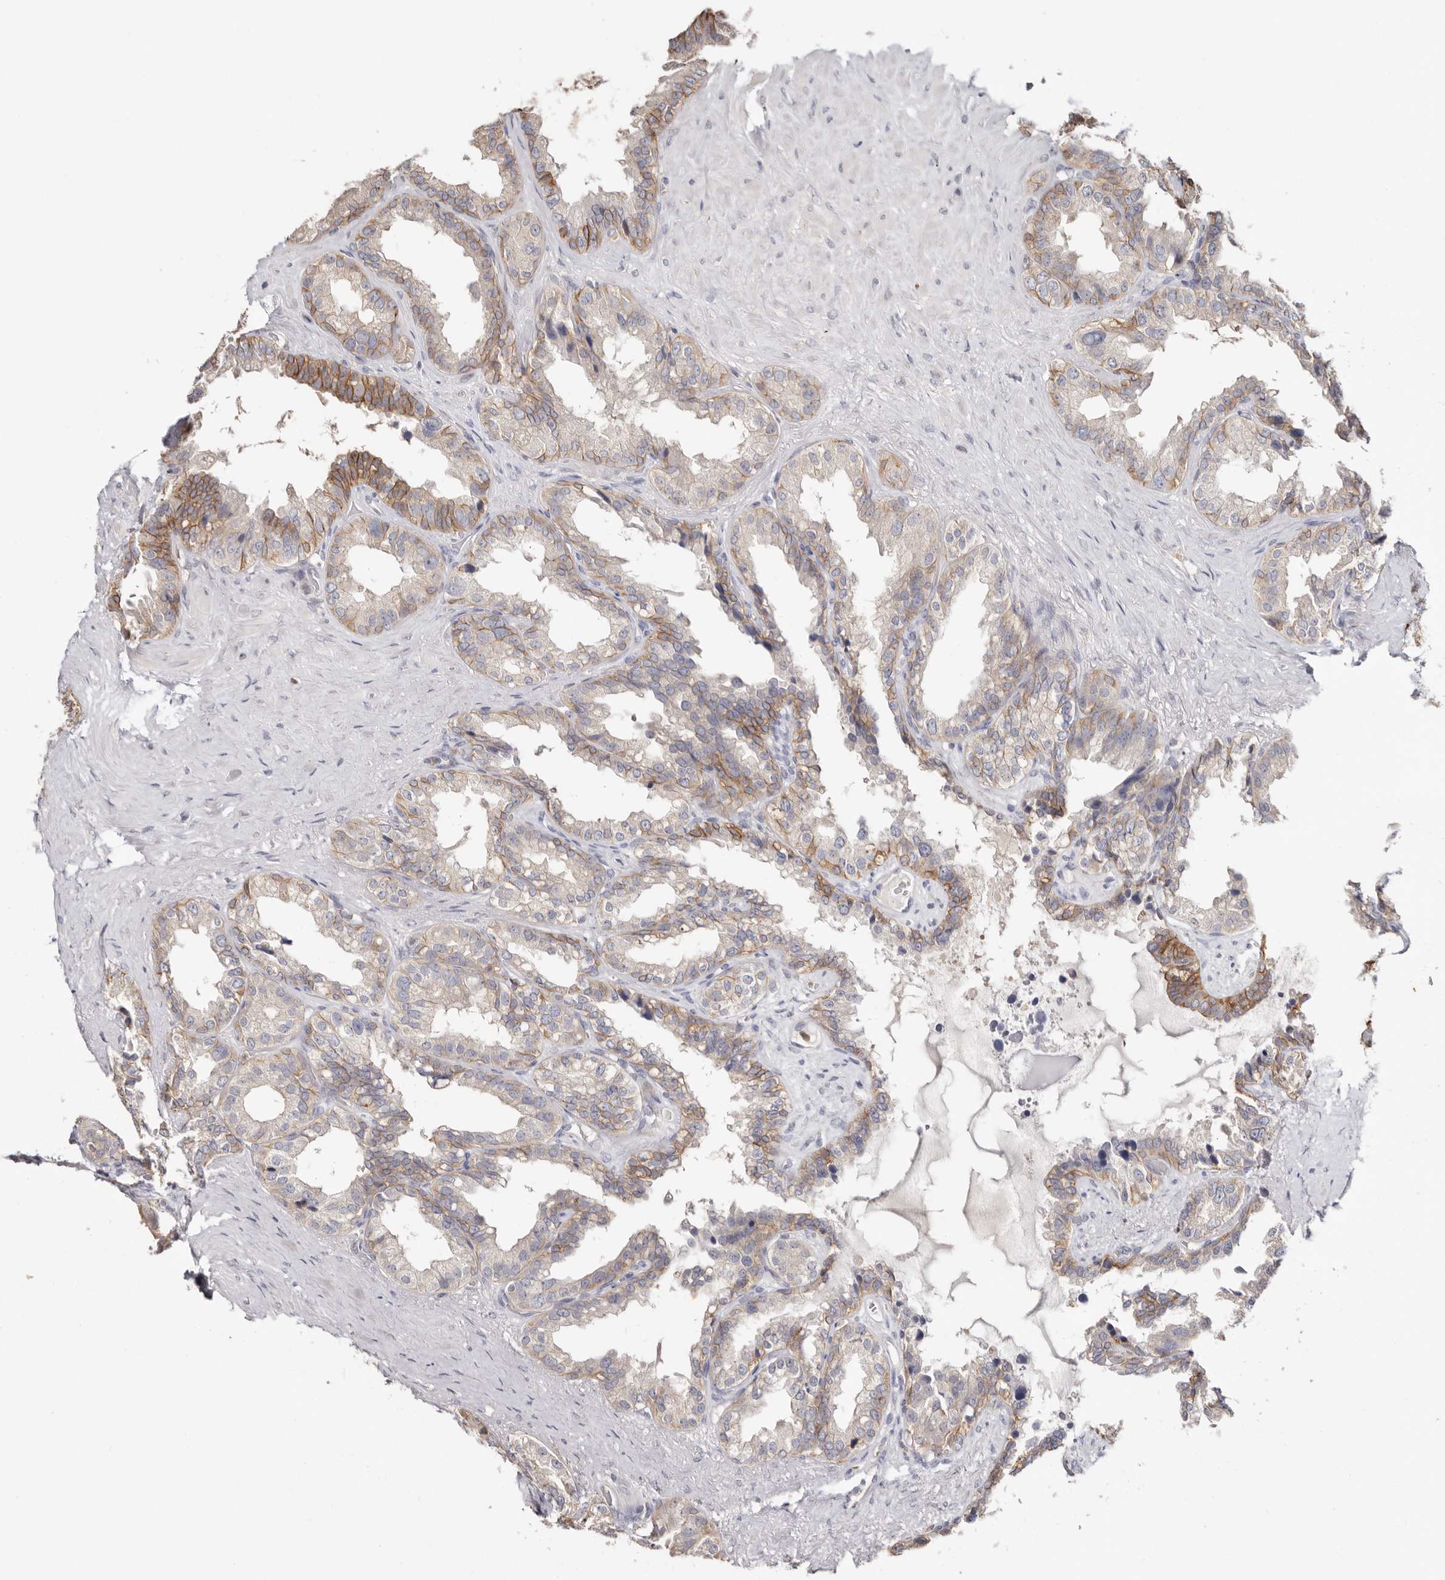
{"staining": {"intensity": "moderate", "quantity": "25%-75%", "location": "cytoplasmic/membranous"}, "tissue": "seminal vesicle", "cell_type": "Glandular cells", "image_type": "normal", "snomed": [{"axis": "morphology", "description": "Normal tissue, NOS"}, {"axis": "topography", "description": "Seminal veicle"}], "caption": "The histopathology image exhibits immunohistochemical staining of unremarkable seminal vesicle. There is moderate cytoplasmic/membranous expression is seen in approximately 25%-75% of glandular cells. (DAB (3,3'-diaminobenzidine) IHC with brightfield microscopy, high magnification).", "gene": "S100A14", "patient": {"sex": "male", "age": 80}}